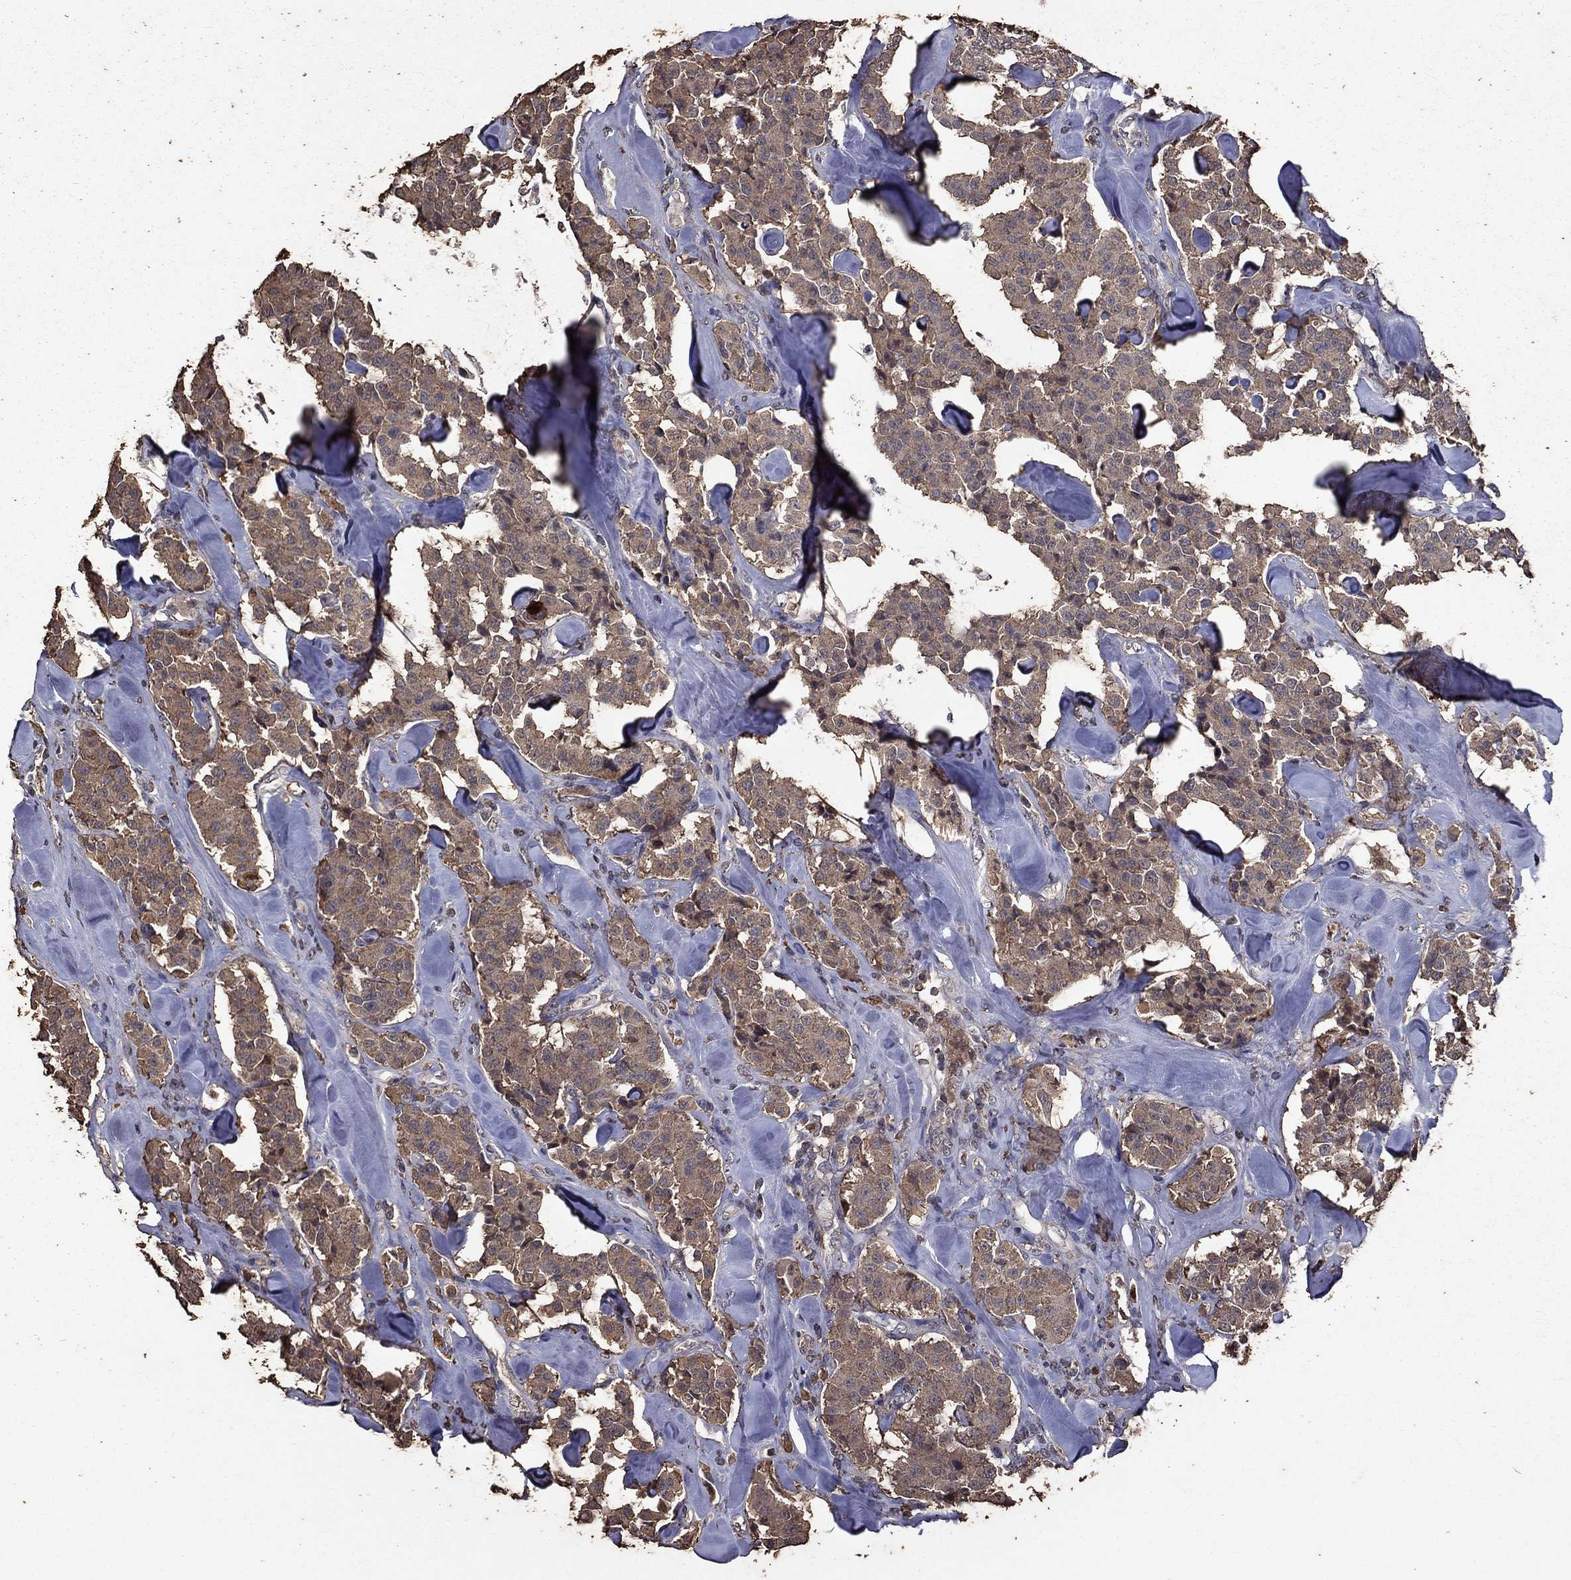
{"staining": {"intensity": "weak", "quantity": ">75%", "location": "cytoplasmic/membranous"}, "tissue": "carcinoid", "cell_type": "Tumor cells", "image_type": "cancer", "snomed": [{"axis": "morphology", "description": "Carcinoid, malignant, NOS"}, {"axis": "topography", "description": "Pancreas"}], "caption": "Weak cytoplasmic/membranous positivity for a protein is identified in approximately >75% of tumor cells of carcinoid (malignant) using immunohistochemistry (IHC).", "gene": "SERPINA5", "patient": {"sex": "male", "age": 41}}